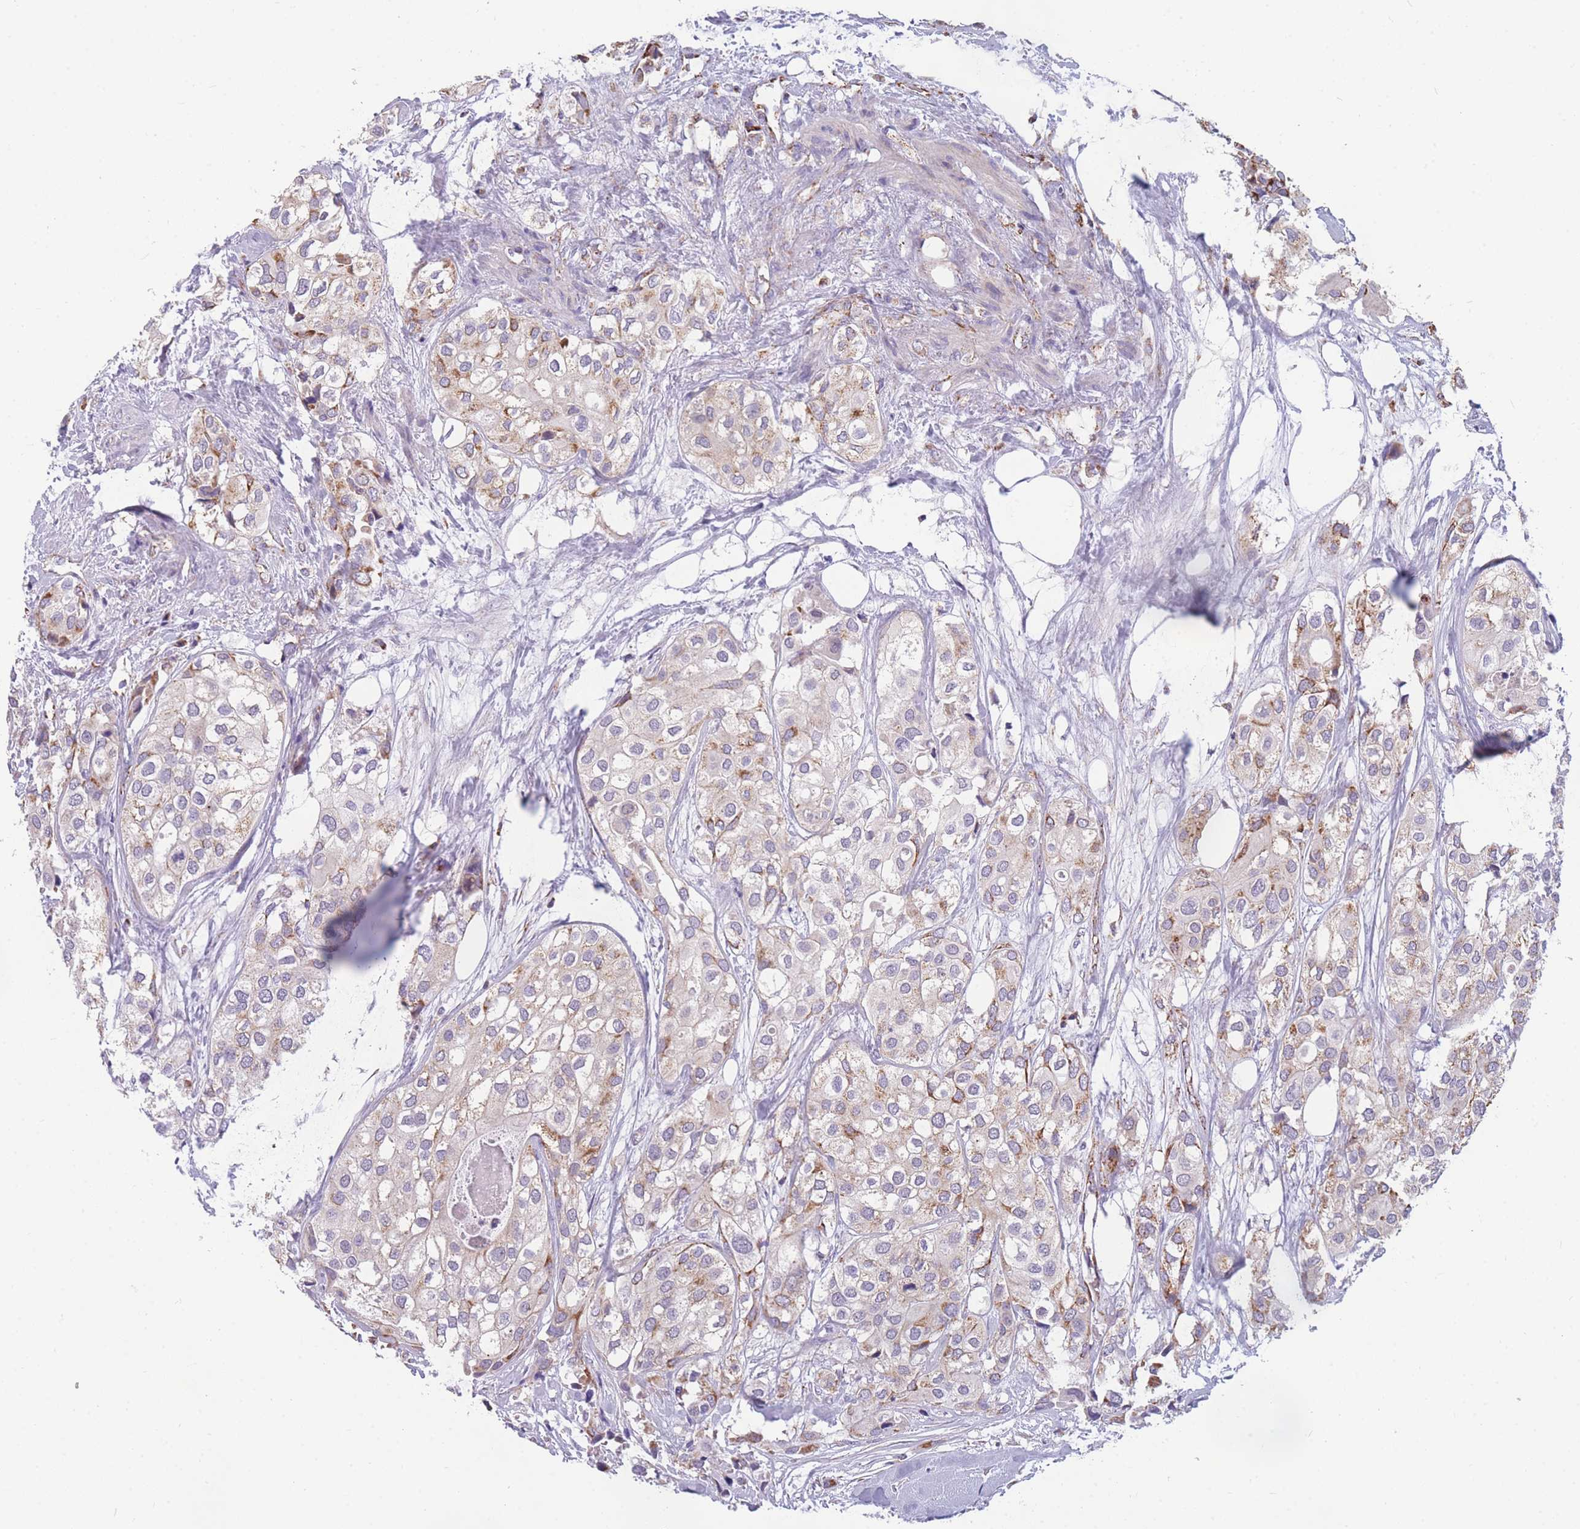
{"staining": {"intensity": "moderate", "quantity": "<25%", "location": "cytoplasmic/membranous"}, "tissue": "urothelial cancer", "cell_type": "Tumor cells", "image_type": "cancer", "snomed": [{"axis": "morphology", "description": "Urothelial carcinoma, High grade"}, {"axis": "topography", "description": "Urinary bladder"}], "caption": "The immunohistochemical stain shows moderate cytoplasmic/membranous staining in tumor cells of urothelial cancer tissue. Ihc stains the protein in brown and the nuclei are stained blue.", "gene": "DDX49", "patient": {"sex": "male", "age": 64}}